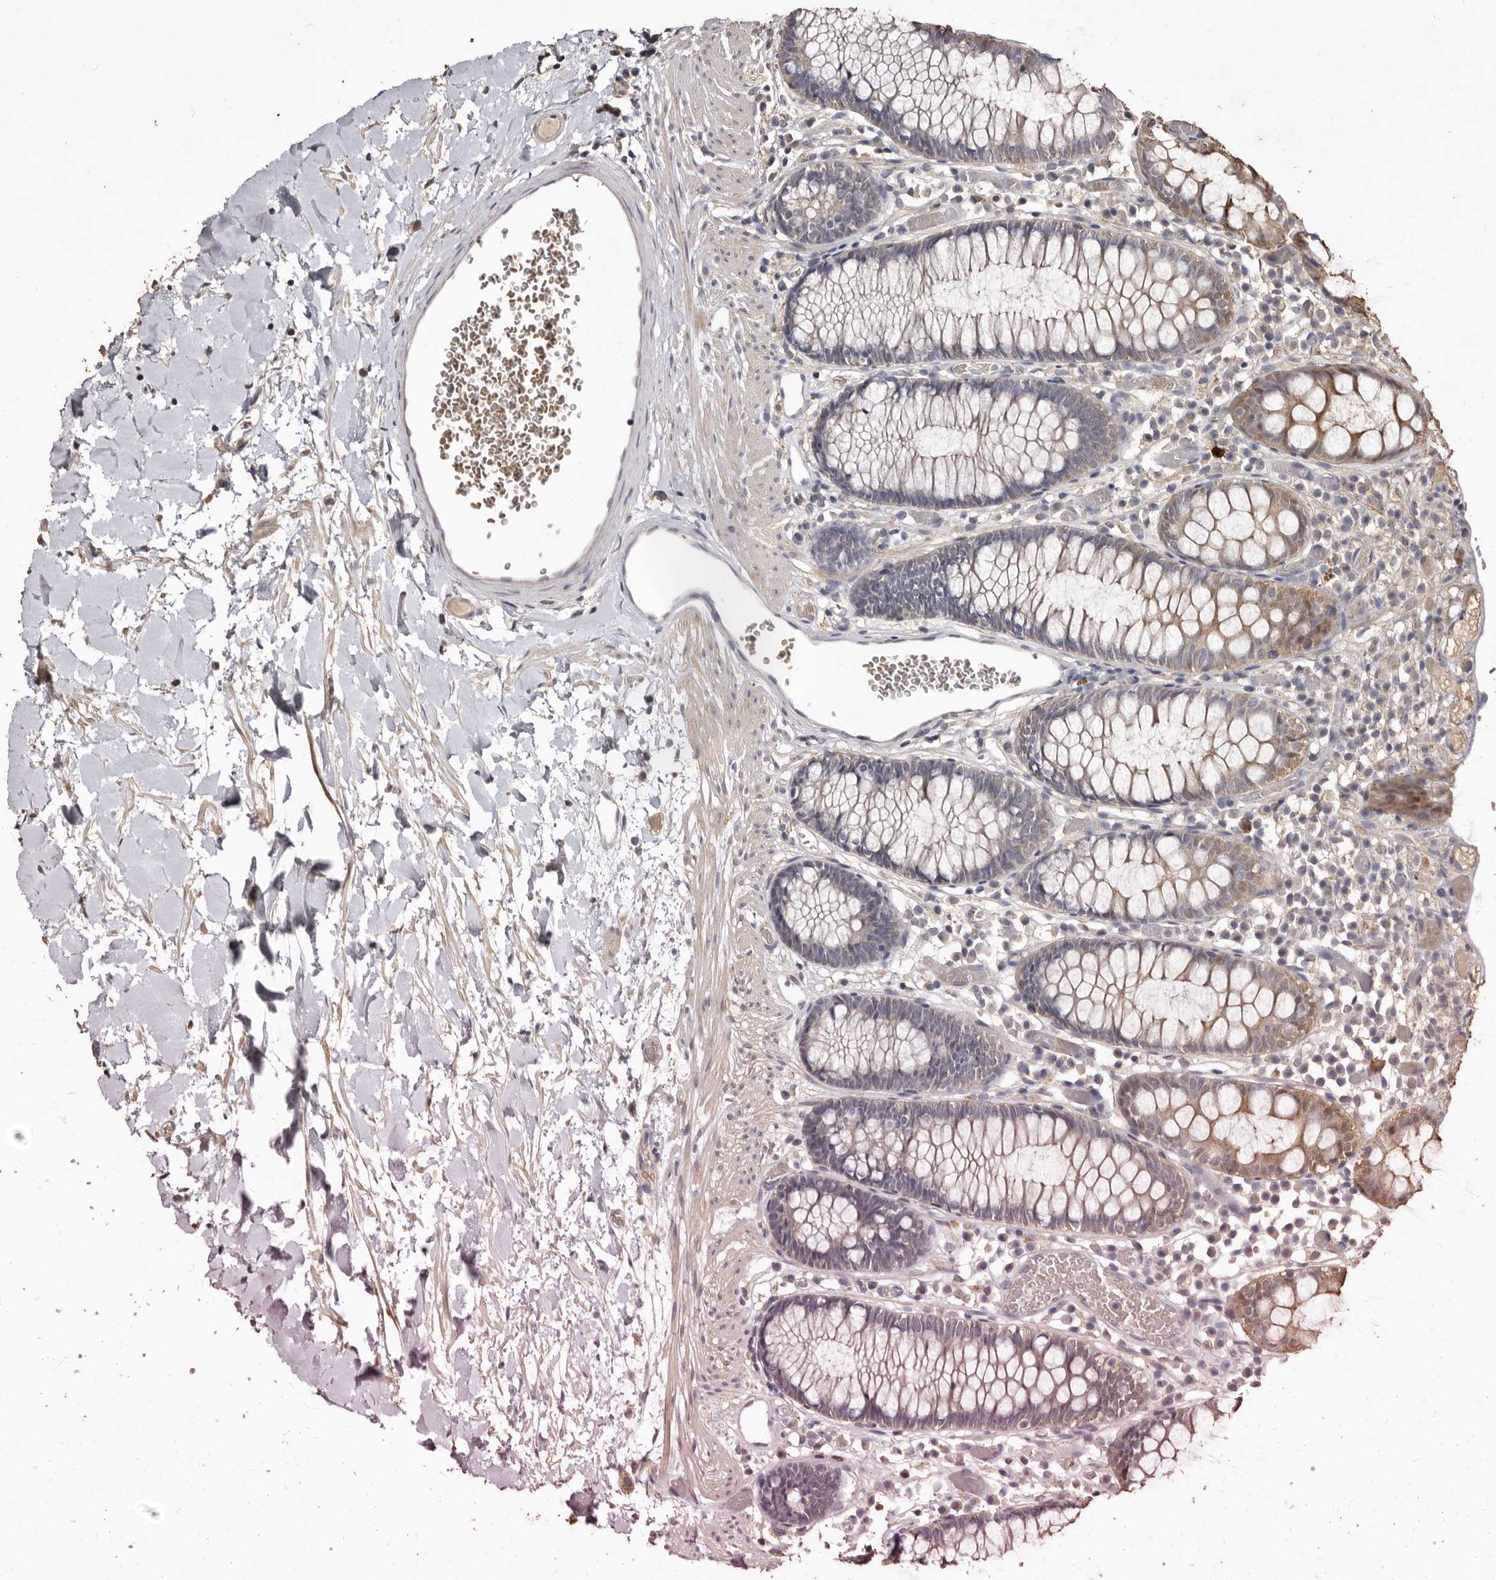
{"staining": {"intensity": "weak", "quantity": ">75%", "location": "cytoplasmic/membranous"}, "tissue": "colon", "cell_type": "Endothelial cells", "image_type": "normal", "snomed": [{"axis": "morphology", "description": "Normal tissue, NOS"}, {"axis": "topography", "description": "Colon"}], "caption": "An immunohistochemistry image of benign tissue is shown. Protein staining in brown highlights weak cytoplasmic/membranous positivity in colon within endothelial cells. (IHC, brightfield microscopy, high magnification).", "gene": "INAVA", "patient": {"sex": "male", "age": 14}}